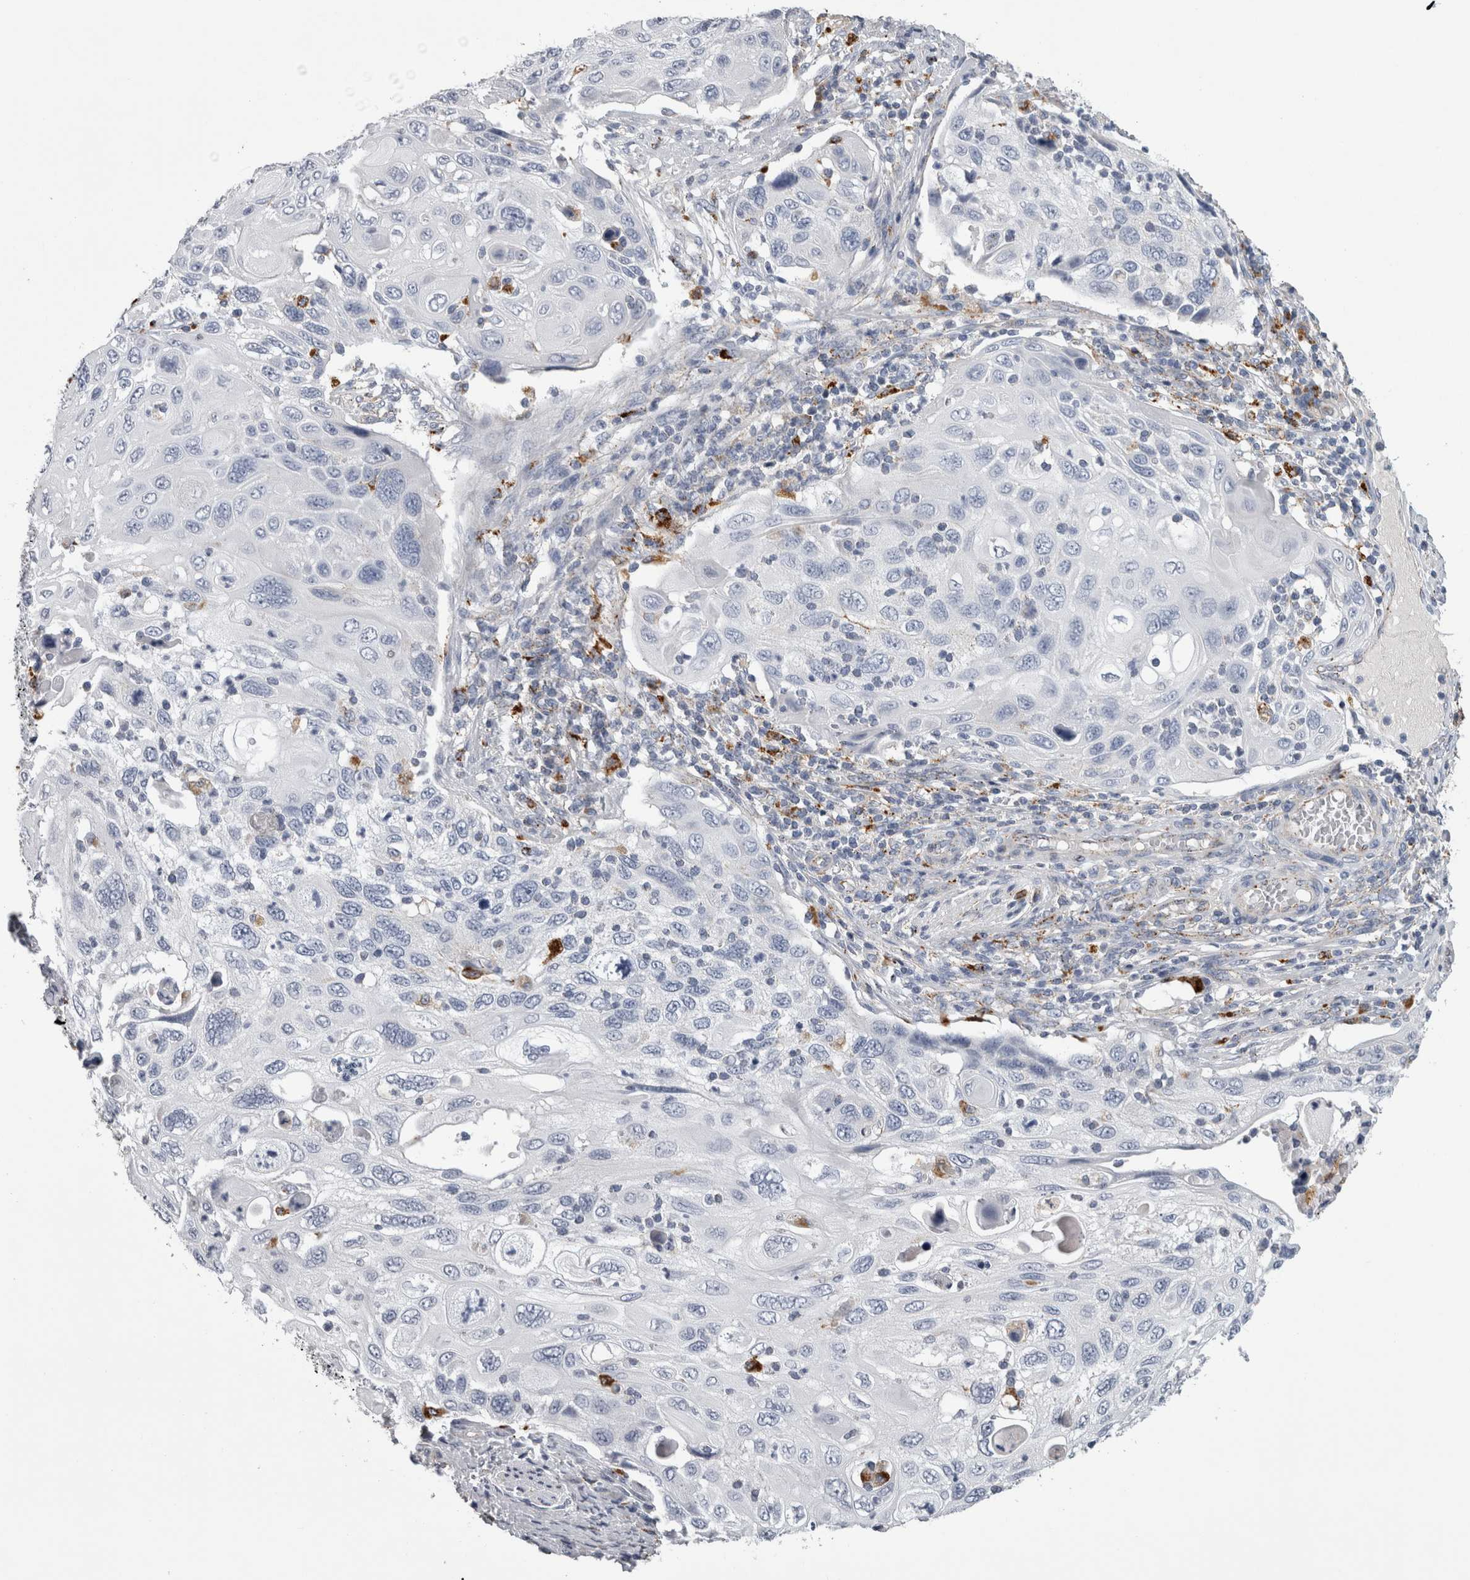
{"staining": {"intensity": "negative", "quantity": "none", "location": "none"}, "tissue": "cervical cancer", "cell_type": "Tumor cells", "image_type": "cancer", "snomed": [{"axis": "morphology", "description": "Squamous cell carcinoma, NOS"}, {"axis": "topography", "description": "Cervix"}], "caption": "High magnification brightfield microscopy of cervical cancer stained with DAB (brown) and counterstained with hematoxylin (blue): tumor cells show no significant staining.", "gene": "DPP7", "patient": {"sex": "female", "age": 70}}